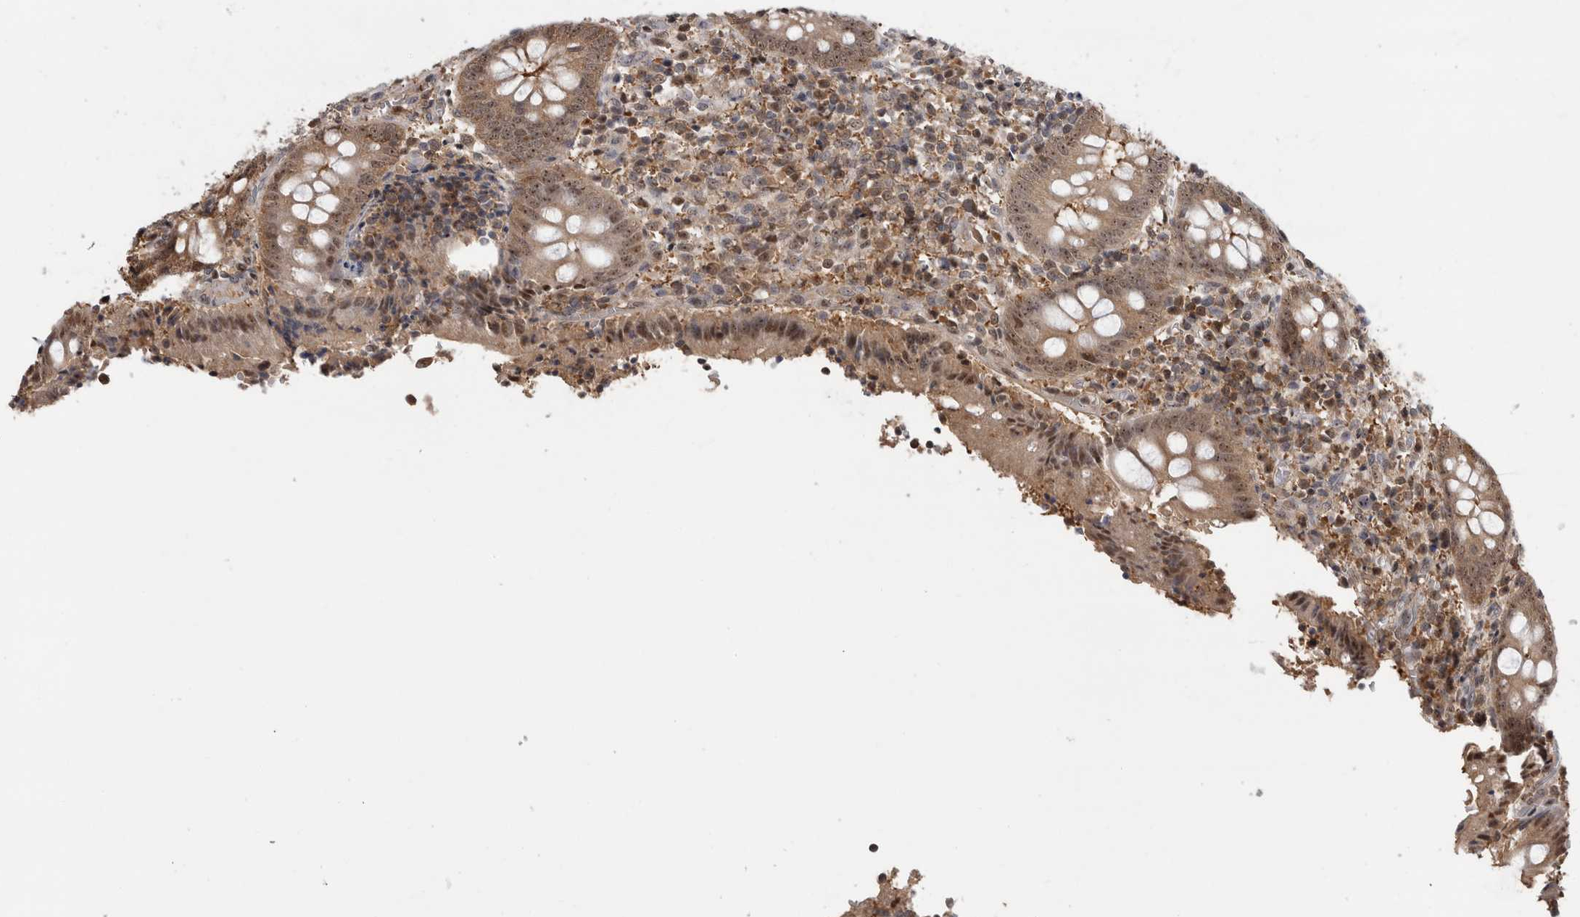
{"staining": {"intensity": "moderate", "quantity": ">75%", "location": "cytoplasmic/membranous,nuclear"}, "tissue": "appendix", "cell_type": "Glandular cells", "image_type": "normal", "snomed": [{"axis": "morphology", "description": "Normal tissue, NOS"}, {"axis": "topography", "description": "Appendix"}], "caption": "Human appendix stained for a protein (brown) reveals moderate cytoplasmic/membranous,nuclear positive expression in approximately >75% of glandular cells.", "gene": "TDRD7", "patient": {"sex": "female", "age": 17}}